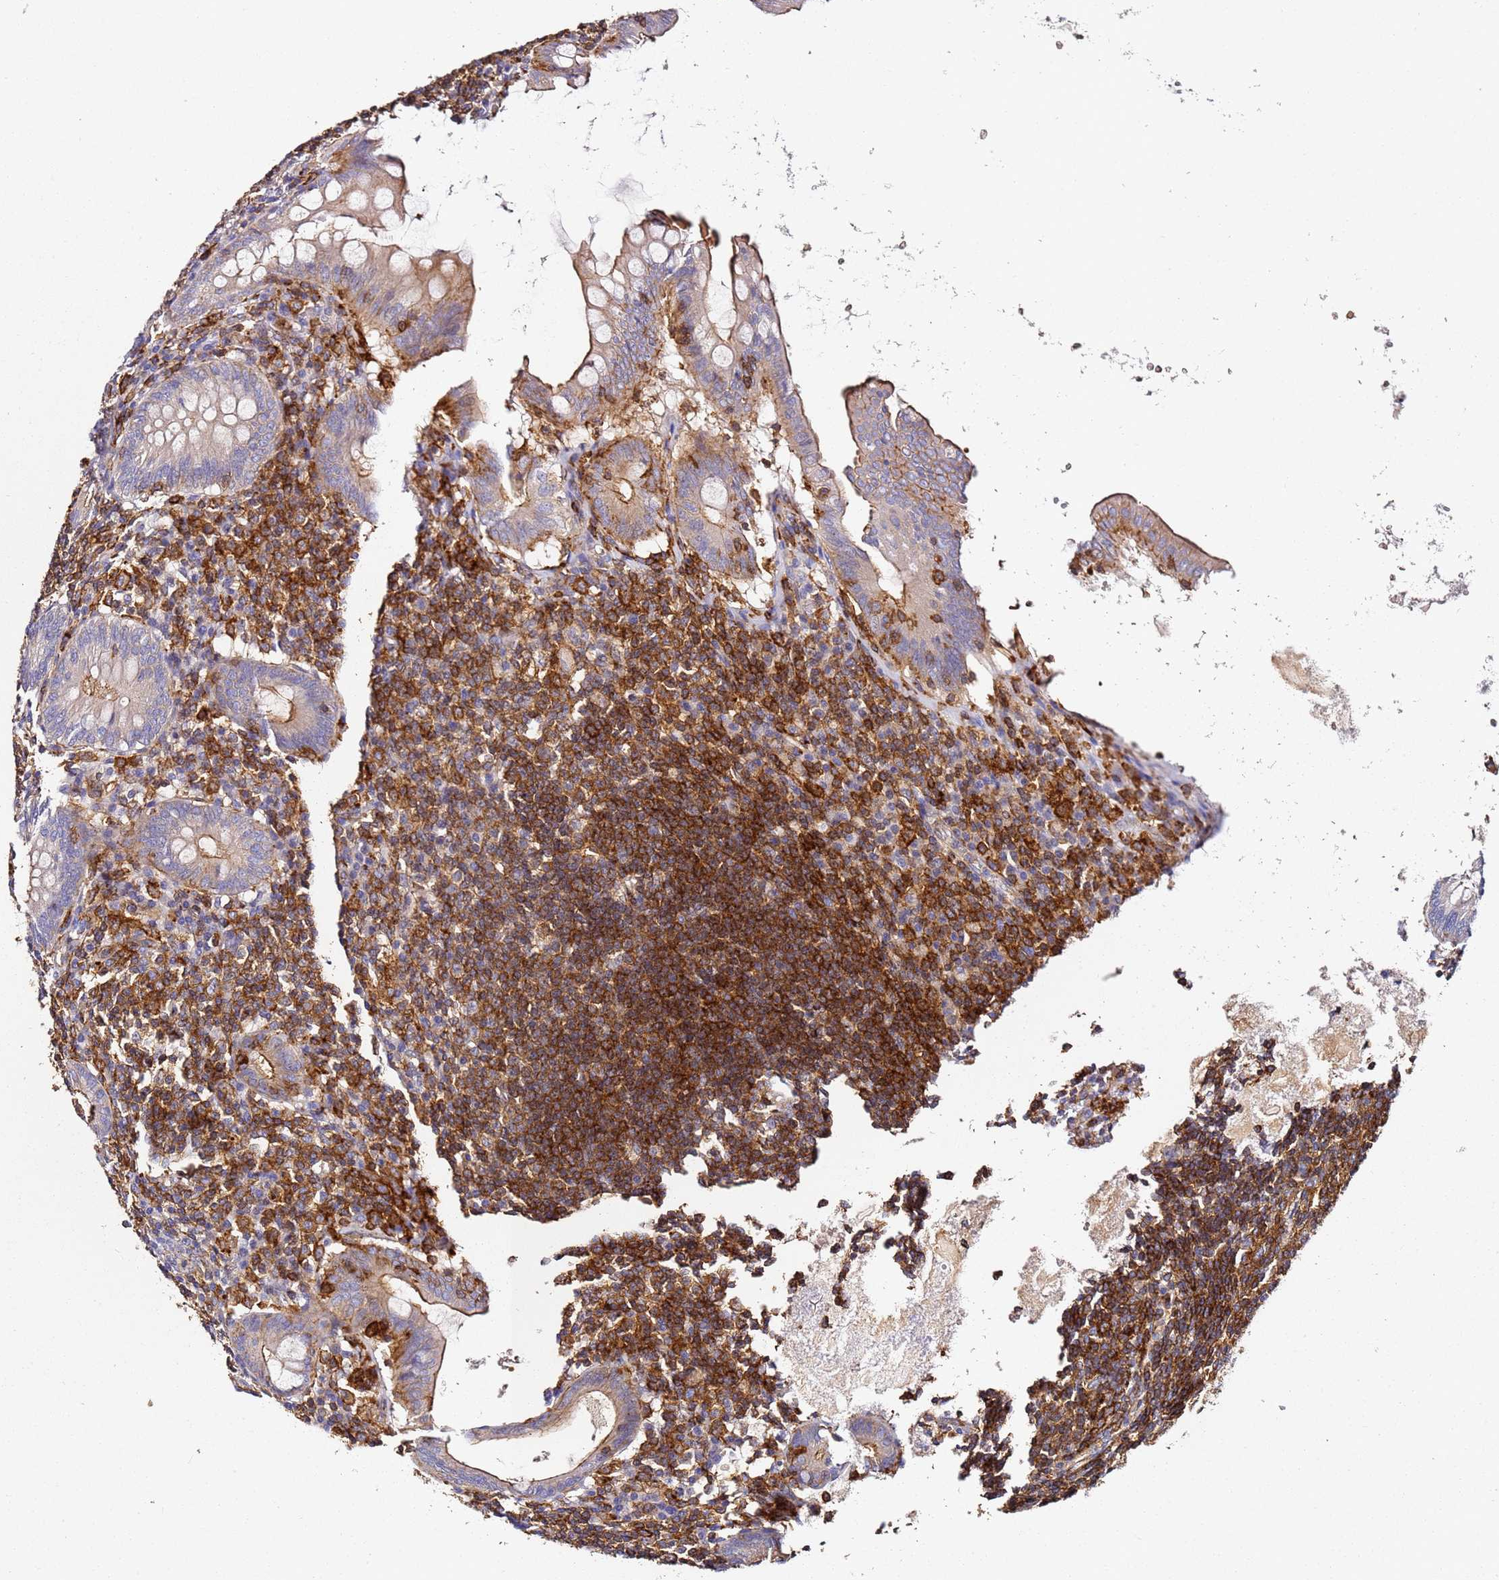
{"staining": {"intensity": "moderate", "quantity": "25%-75%", "location": "cytoplasmic/membranous"}, "tissue": "appendix", "cell_type": "Glandular cells", "image_type": "normal", "snomed": [{"axis": "morphology", "description": "Normal tissue, NOS"}, {"axis": "topography", "description": "Appendix"}], "caption": "Appendix stained with DAB immunohistochemistry (IHC) shows medium levels of moderate cytoplasmic/membranous staining in about 25%-75% of glandular cells.", "gene": "ZNF671", "patient": {"sex": "female", "age": 54}}